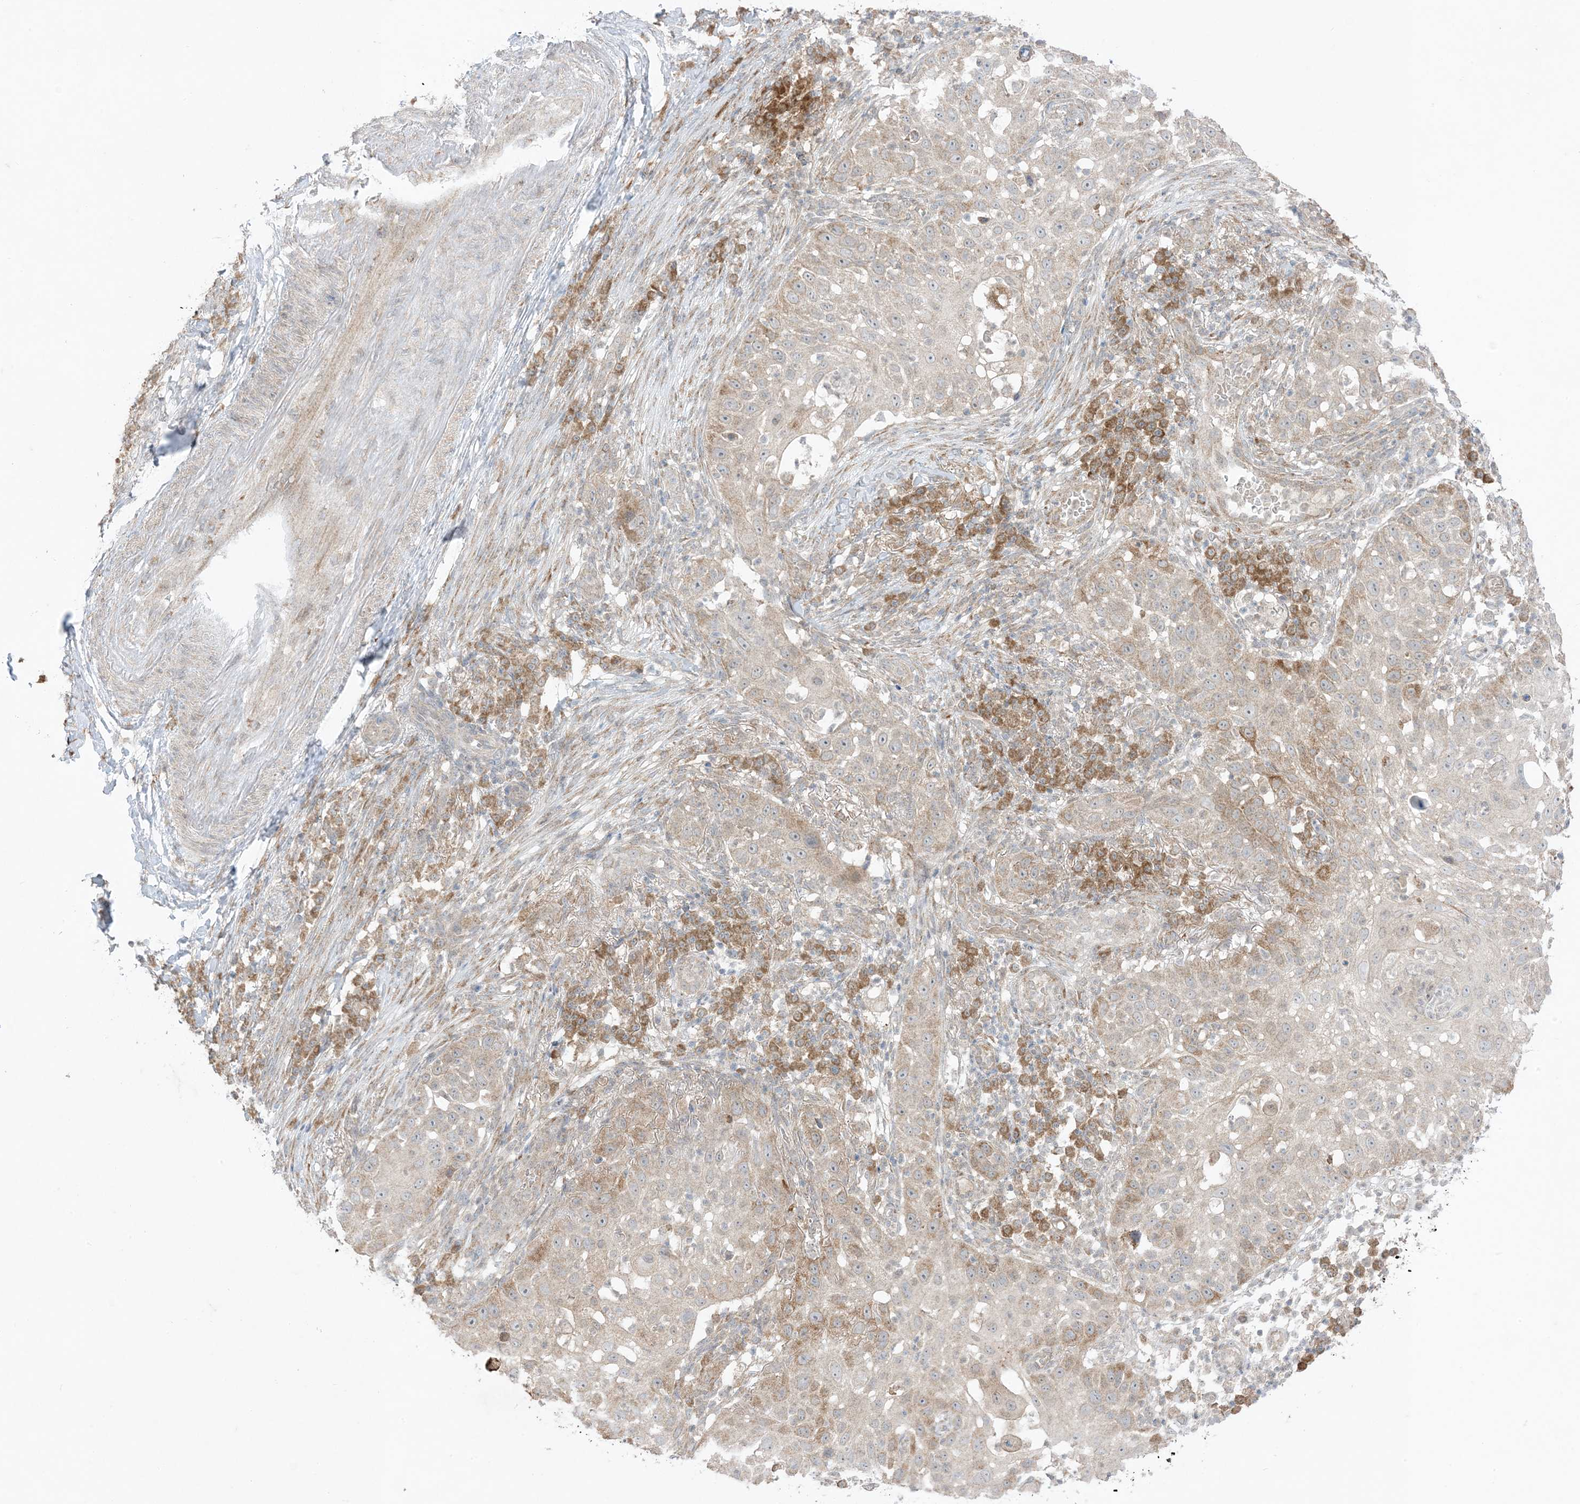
{"staining": {"intensity": "moderate", "quantity": "<25%", "location": "cytoplasmic/membranous"}, "tissue": "skin cancer", "cell_type": "Tumor cells", "image_type": "cancer", "snomed": [{"axis": "morphology", "description": "Squamous cell carcinoma, NOS"}, {"axis": "topography", "description": "Skin"}], "caption": "Immunohistochemistry (IHC) (DAB (3,3'-diaminobenzidine)) staining of human squamous cell carcinoma (skin) exhibits moderate cytoplasmic/membranous protein expression in about <25% of tumor cells. (DAB (3,3'-diaminobenzidine) IHC with brightfield microscopy, high magnification).", "gene": "ODC1", "patient": {"sex": "female", "age": 44}}